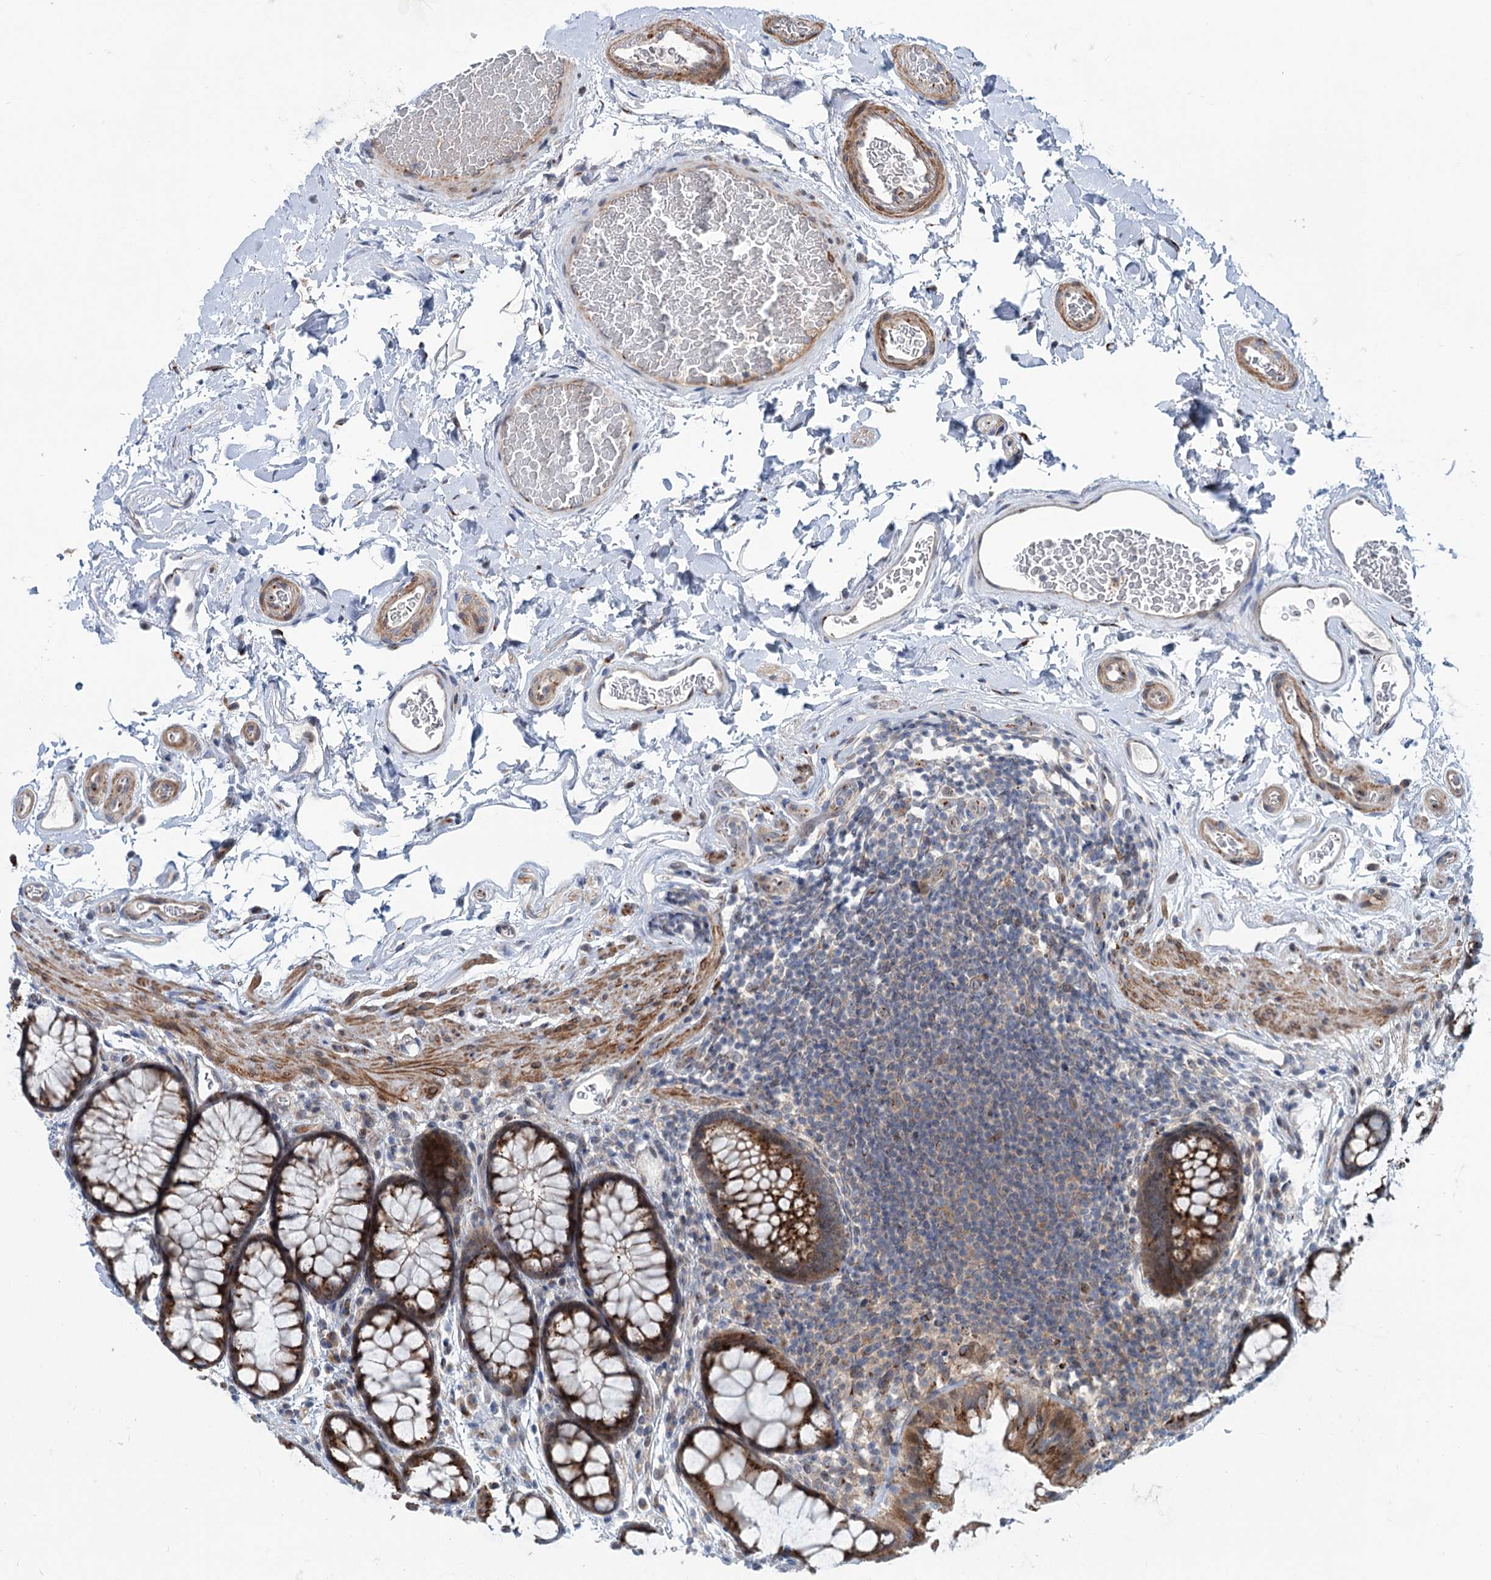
{"staining": {"intensity": "moderate", "quantity": ">75%", "location": "cytoplasmic/membranous,nuclear"}, "tissue": "colon", "cell_type": "Endothelial cells", "image_type": "normal", "snomed": [{"axis": "morphology", "description": "Normal tissue, NOS"}, {"axis": "topography", "description": "Colon"}], "caption": "The image reveals immunohistochemical staining of unremarkable colon. There is moderate cytoplasmic/membranous,nuclear expression is present in about >75% of endothelial cells. (DAB = brown stain, brightfield microscopy at high magnification).", "gene": "ELP4", "patient": {"sex": "female", "age": 82}}